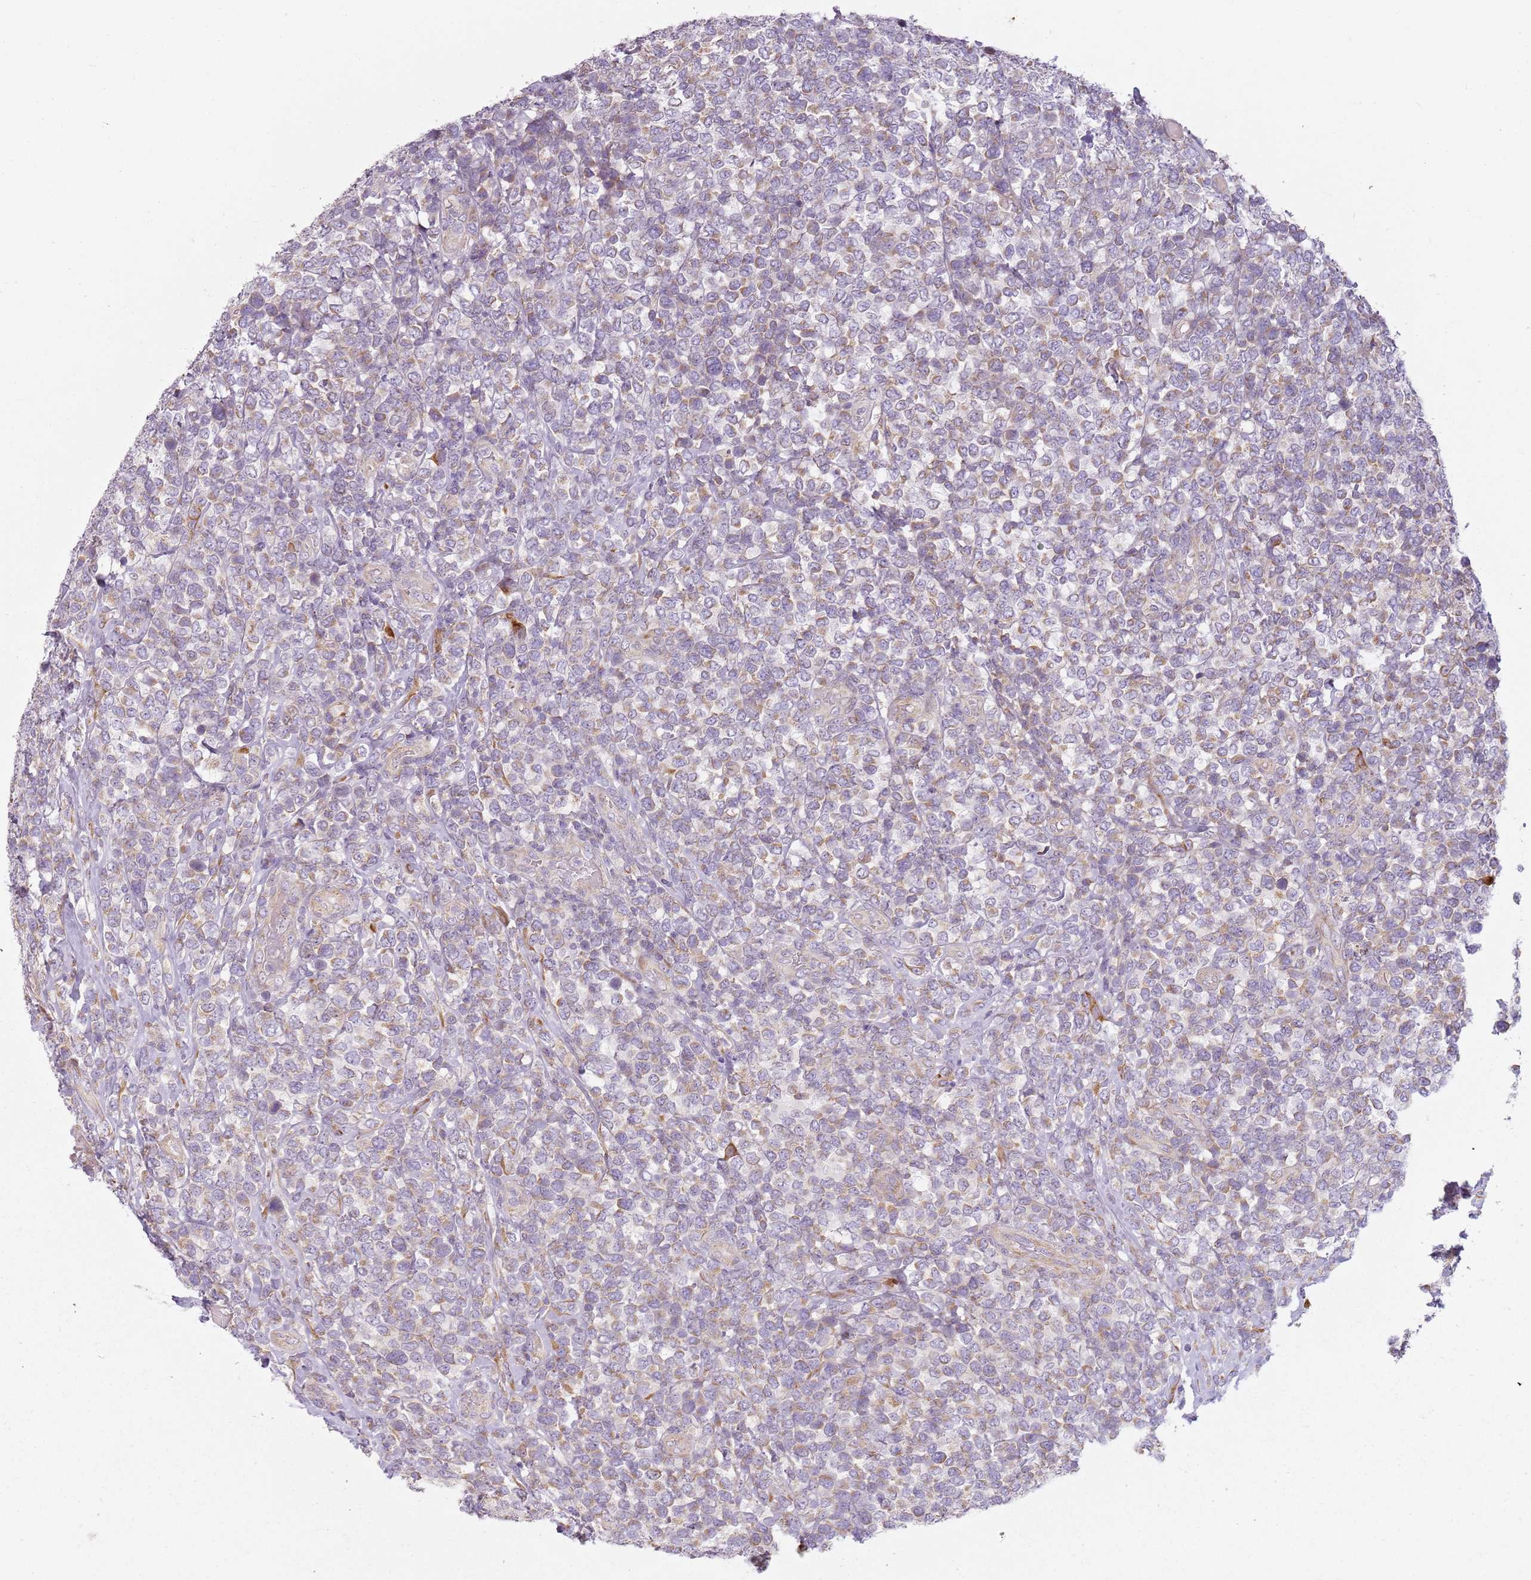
{"staining": {"intensity": "negative", "quantity": "none", "location": "none"}, "tissue": "lymphoma", "cell_type": "Tumor cells", "image_type": "cancer", "snomed": [{"axis": "morphology", "description": "Malignant lymphoma, non-Hodgkin's type, High grade"}, {"axis": "topography", "description": "Soft tissue"}], "caption": "Human lymphoma stained for a protein using immunohistochemistry demonstrates no staining in tumor cells.", "gene": "TMEM200C", "patient": {"sex": "female", "age": 56}}